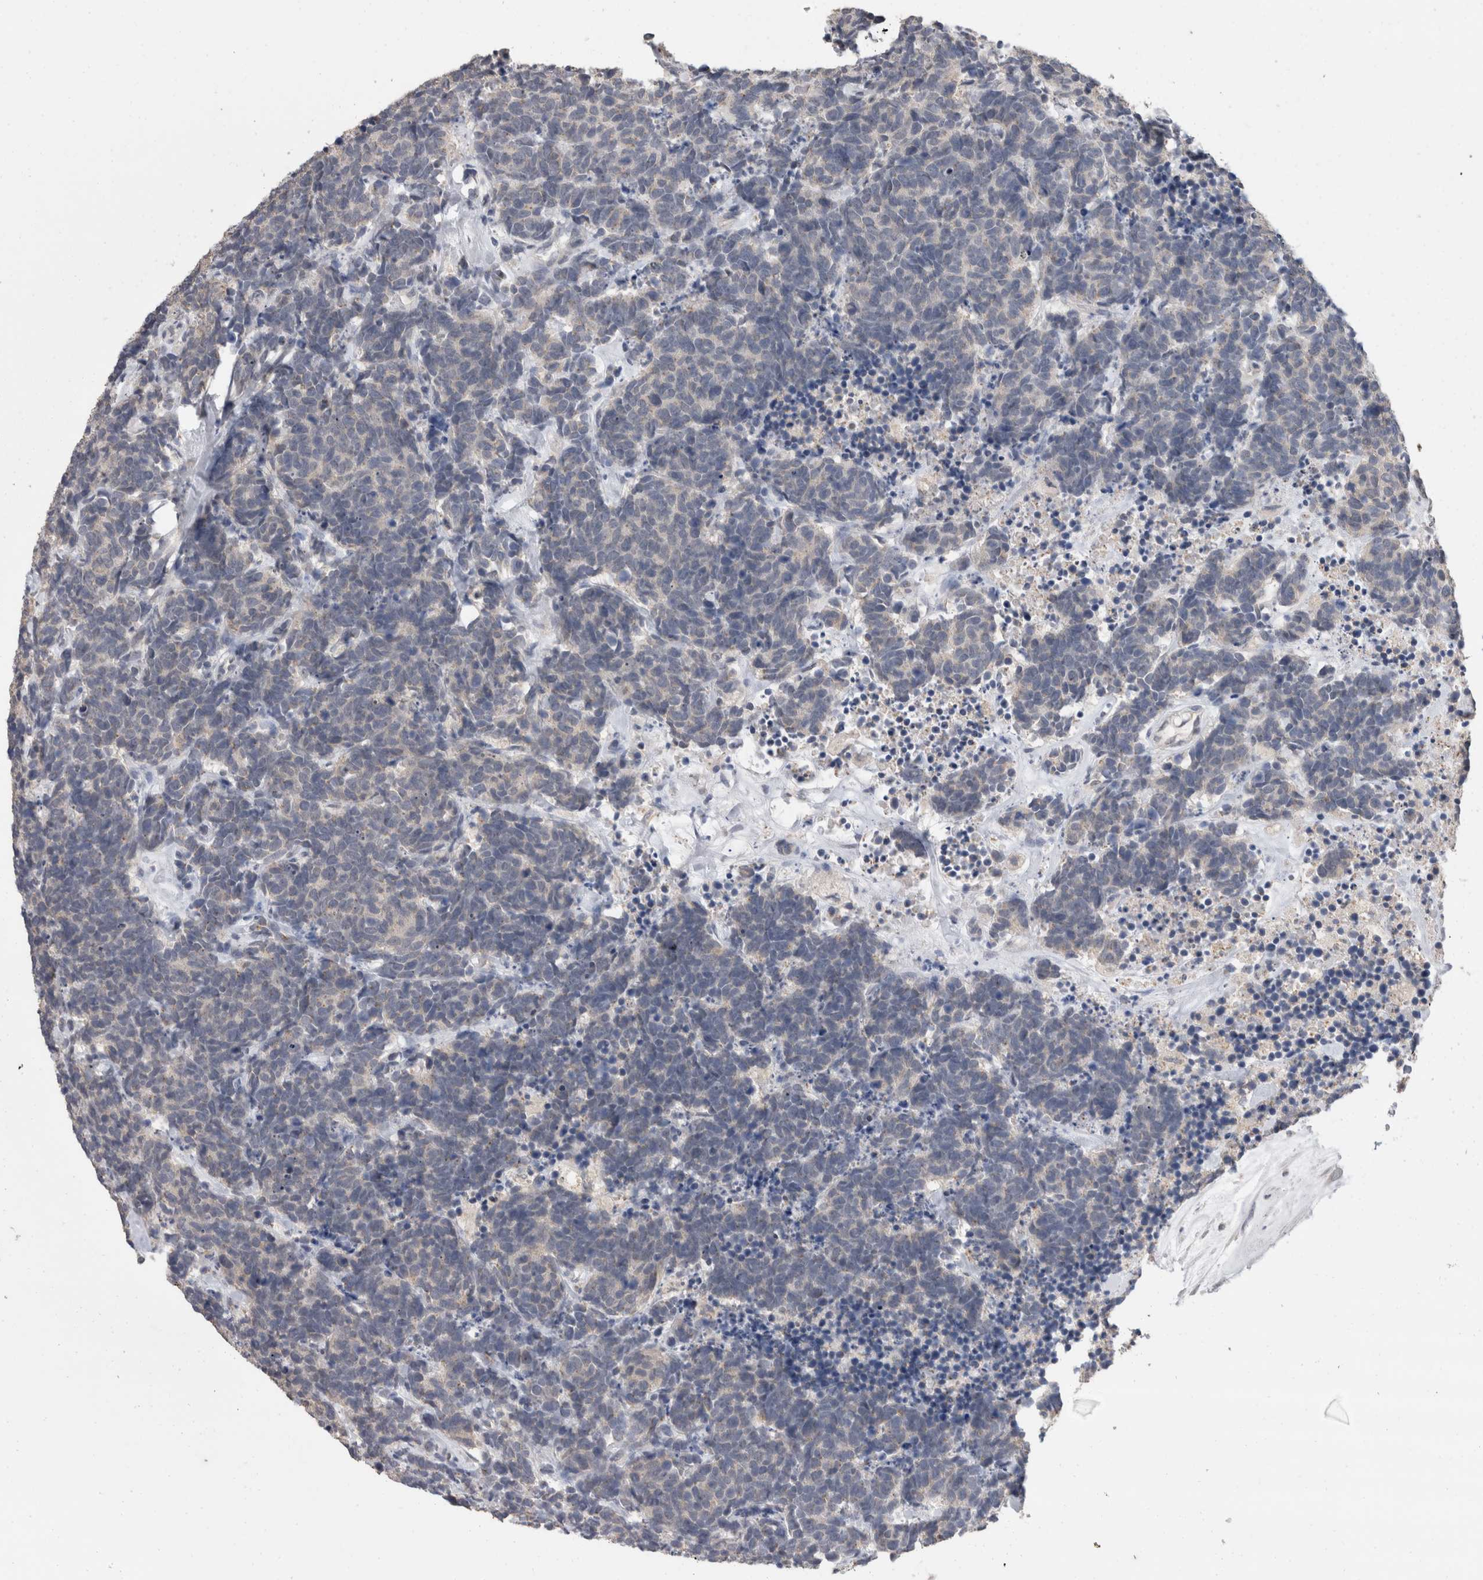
{"staining": {"intensity": "negative", "quantity": "none", "location": "none"}, "tissue": "carcinoid", "cell_type": "Tumor cells", "image_type": "cancer", "snomed": [{"axis": "morphology", "description": "Carcinoma, NOS"}, {"axis": "morphology", "description": "Carcinoid, malignant, NOS"}, {"axis": "topography", "description": "Urinary bladder"}], "caption": "The micrograph displays no staining of tumor cells in carcinoid. (DAB immunohistochemistry visualized using brightfield microscopy, high magnification).", "gene": "FHOD3", "patient": {"sex": "male", "age": 57}}